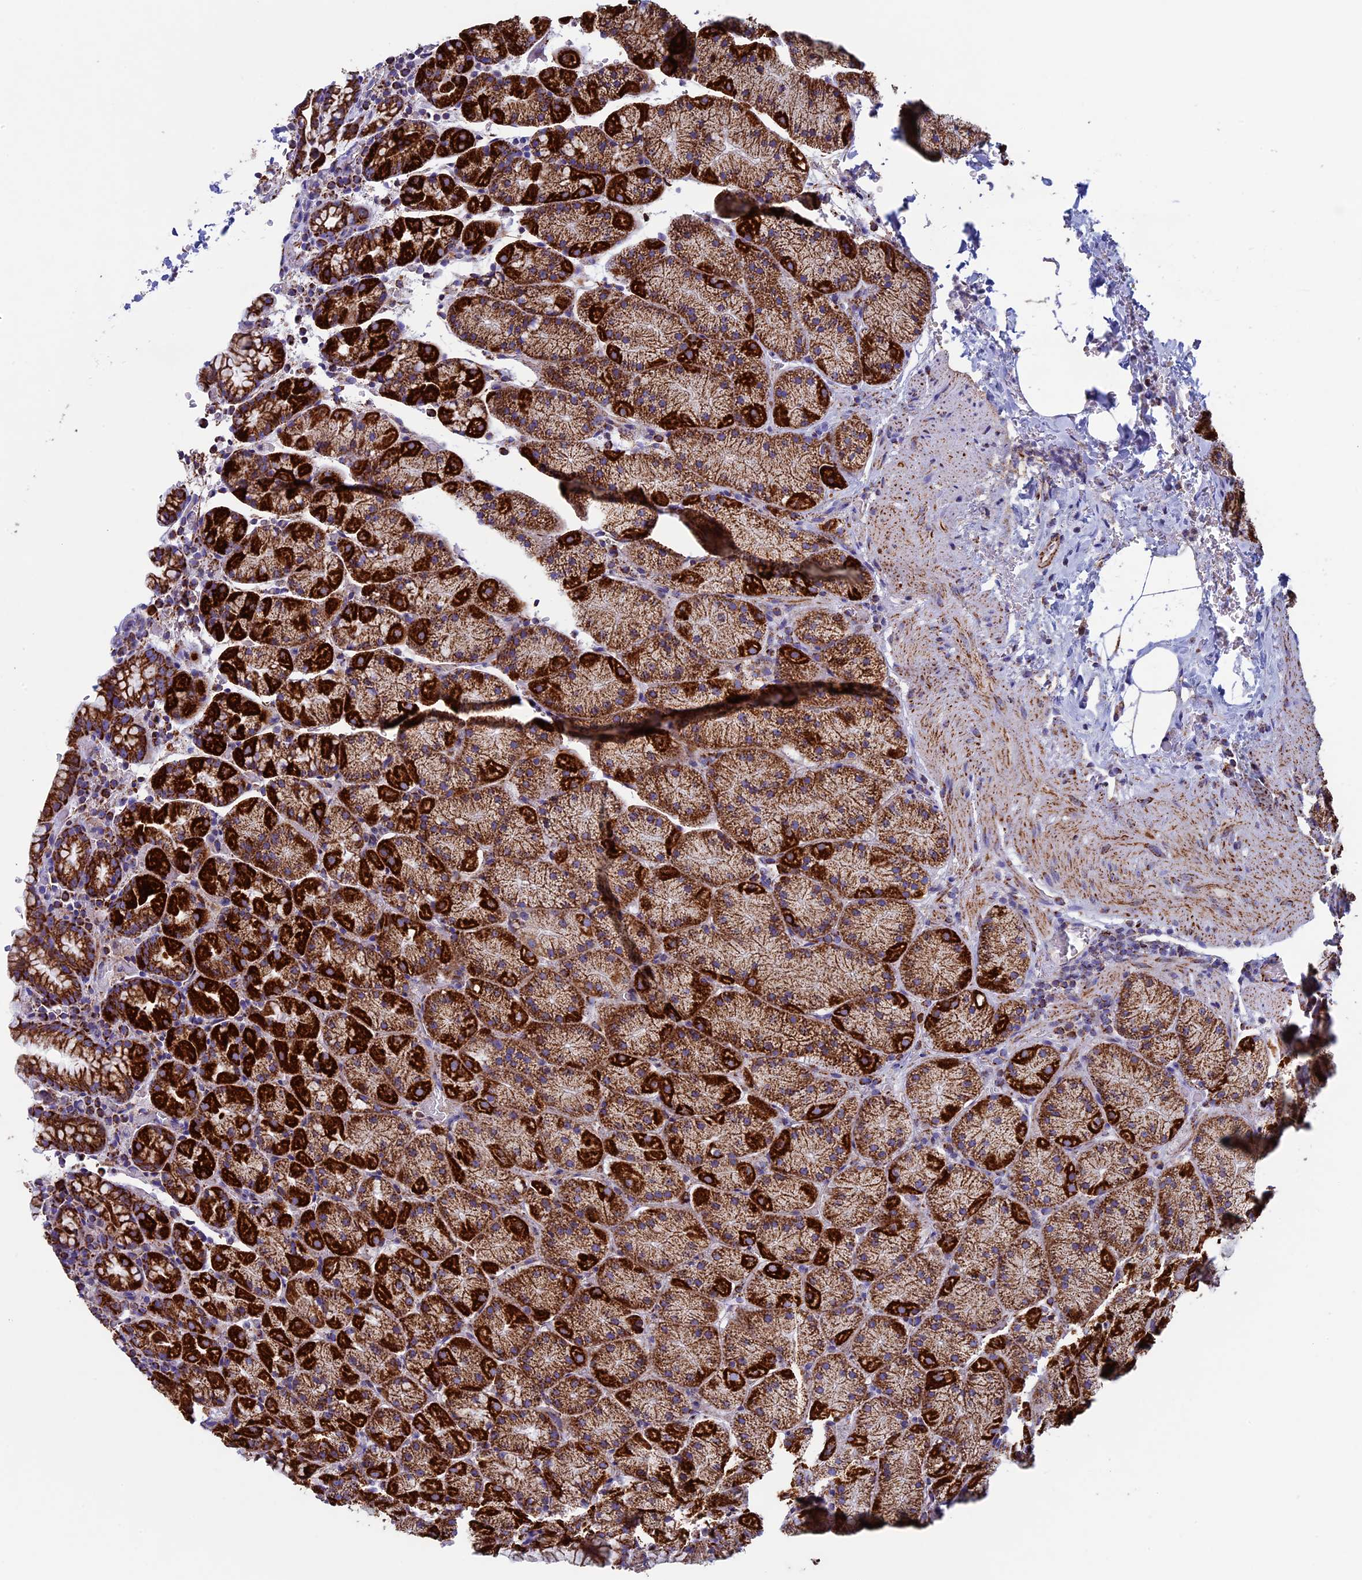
{"staining": {"intensity": "strong", "quantity": ">75%", "location": "cytoplasmic/membranous"}, "tissue": "stomach", "cell_type": "Glandular cells", "image_type": "normal", "snomed": [{"axis": "morphology", "description": "Normal tissue, NOS"}, {"axis": "topography", "description": "Stomach, upper"}, {"axis": "topography", "description": "Stomach, lower"}], "caption": "The photomicrograph reveals immunohistochemical staining of benign stomach. There is strong cytoplasmic/membranous staining is present in about >75% of glandular cells.", "gene": "UQCRFS1", "patient": {"sex": "male", "age": 80}}